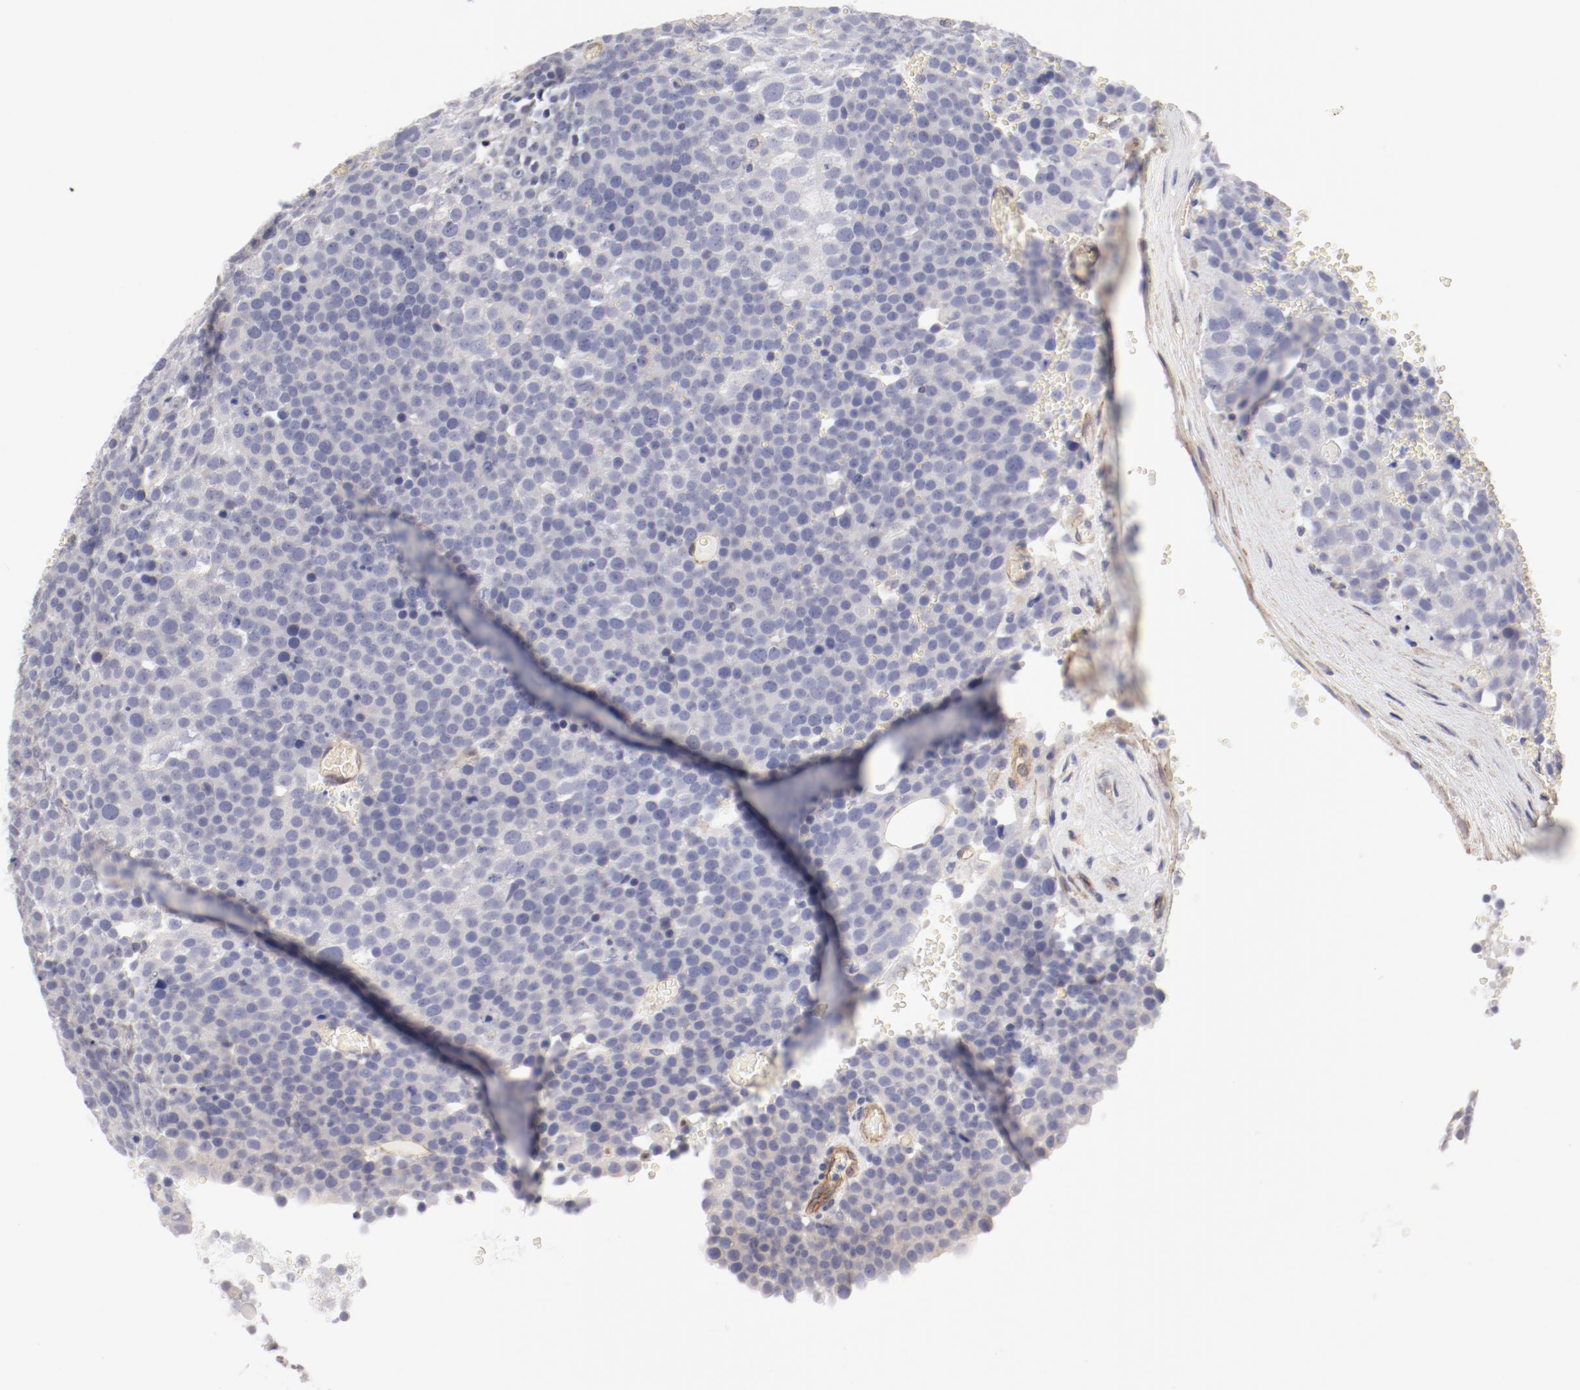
{"staining": {"intensity": "weak", "quantity": "<25%", "location": "cytoplasmic/membranous"}, "tissue": "testis cancer", "cell_type": "Tumor cells", "image_type": "cancer", "snomed": [{"axis": "morphology", "description": "Seminoma, NOS"}, {"axis": "topography", "description": "Testis"}], "caption": "Protein analysis of testis cancer shows no significant expression in tumor cells. (Brightfield microscopy of DAB (3,3'-diaminobenzidine) immunohistochemistry (IHC) at high magnification).", "gene": "LAX1", "patient": {"sex": "male", "age": 71}}